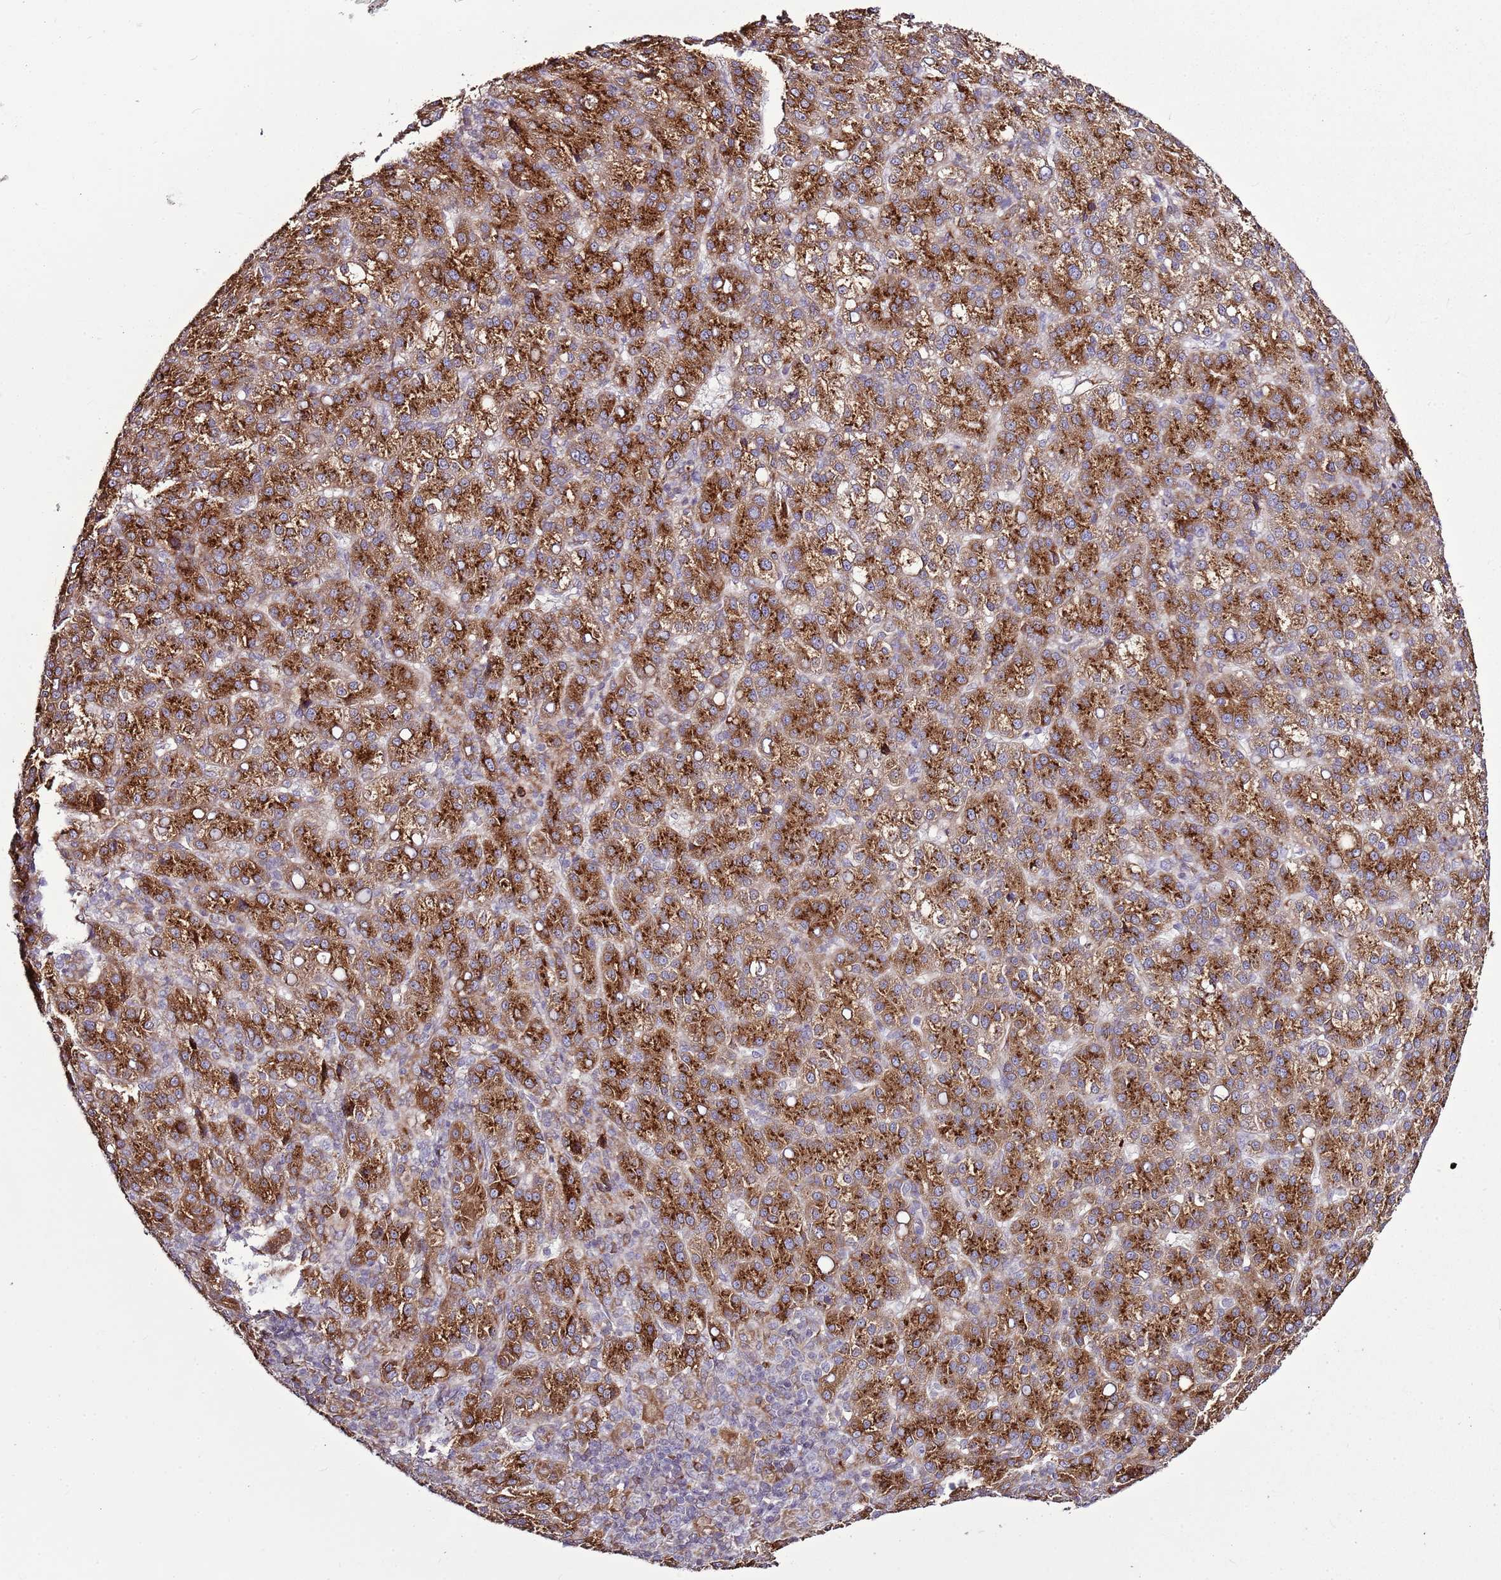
{"staining": {"intensity": "strong", "quantity": ">75%", "location": "cytoplasmic/membranous"}, "tissue": "liver cancer", "cell_type": "Tumor cells", "image_type": "cancer", "snomed": [{"axis": "morphology", "description": "Carcinoma, Hepatocellular, NOS"}, {"axis": "topography", "description": "Liver"}], "caption": "Tumor cells demonstrate strong cytoplasmic/membranous expression in approximately >75% of cells in liver cancer (hepatocellular carcinoma).", "gene": "TMED10", "patient": {"sex": "female", "age": 58}}